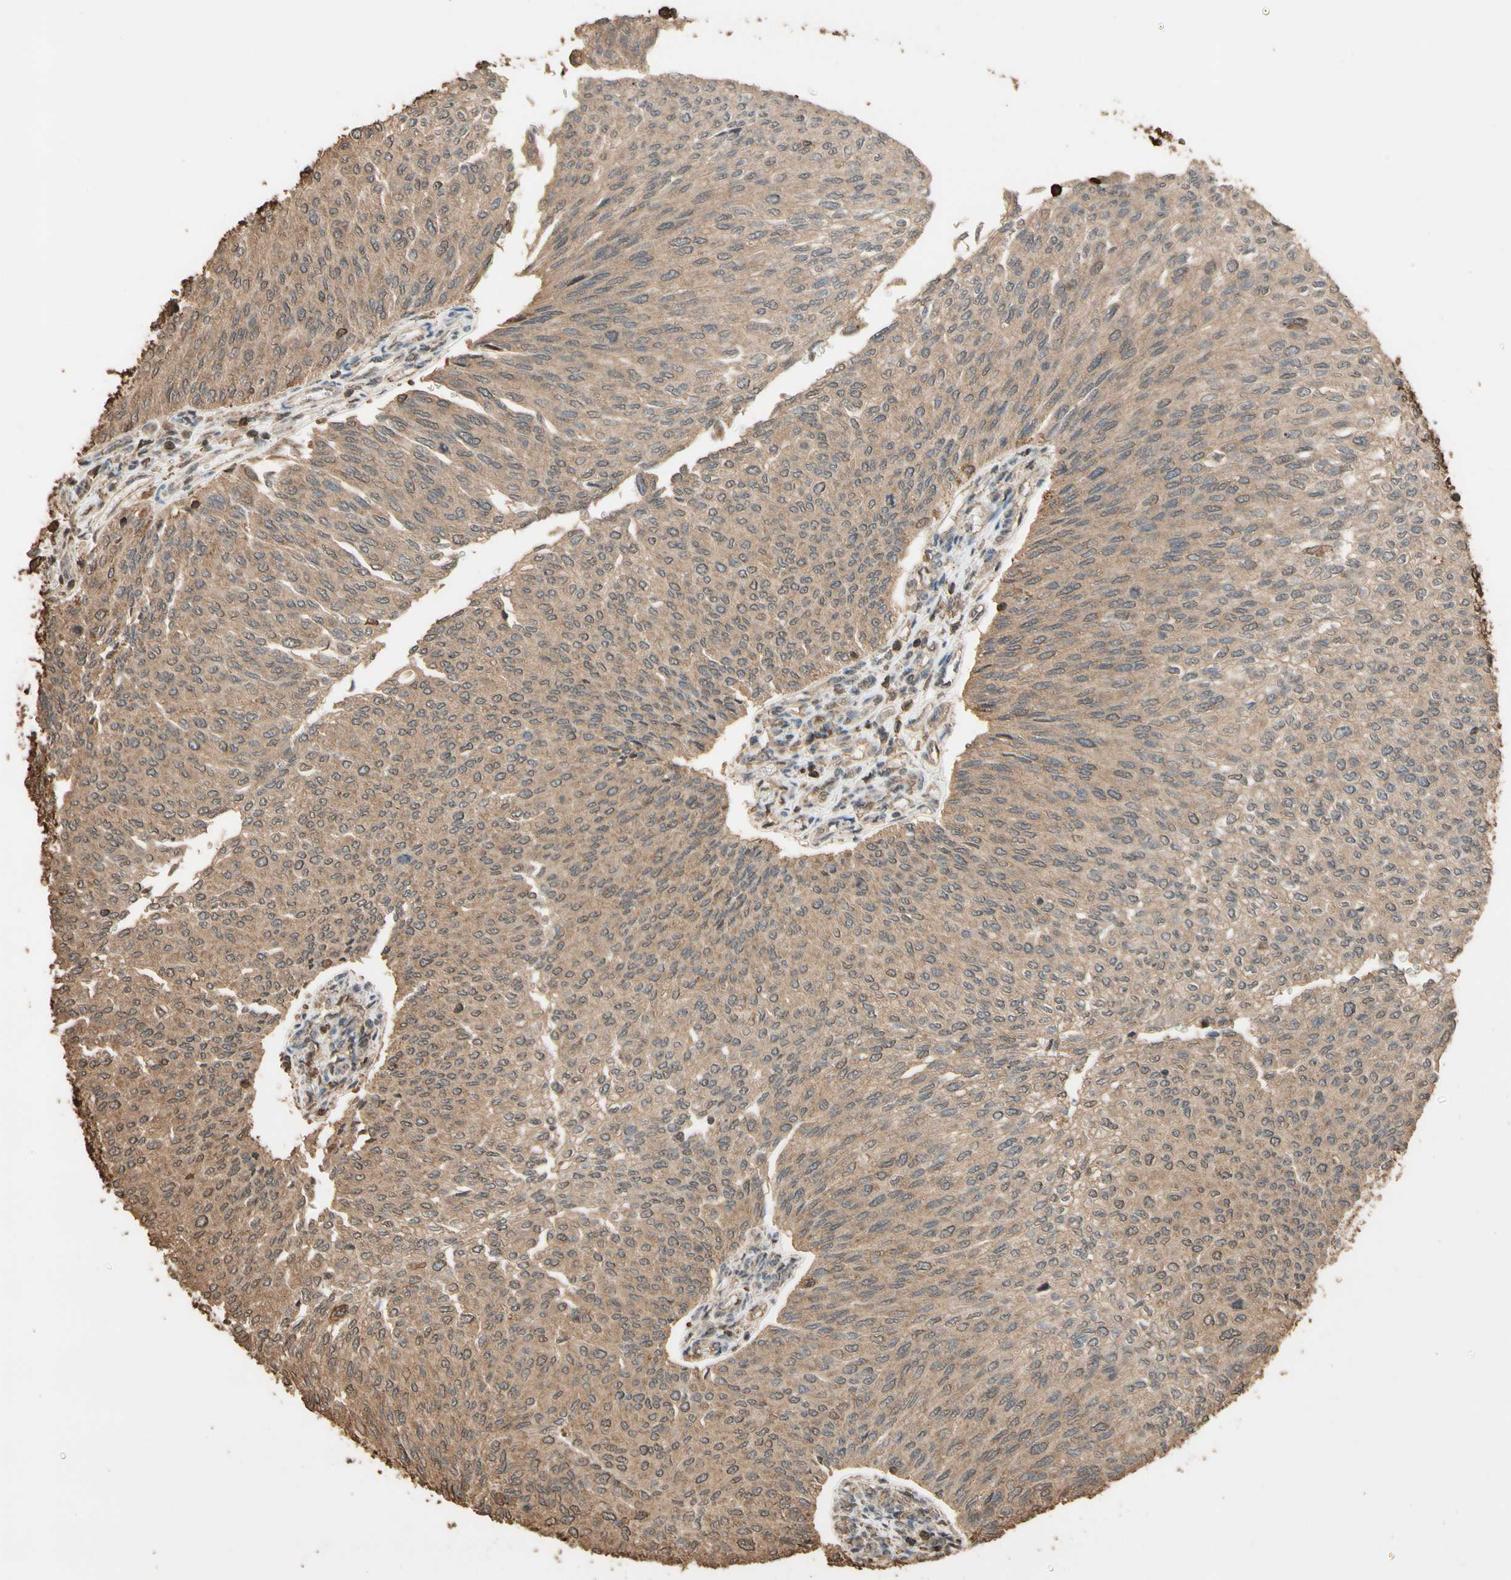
{"staining": {"intensity": "weak", "quantity": ">75%", "location": "cytoplasmic/membranous"}, "tissue": "urothelial cancer", "cell_type": "Tumor cells", "image_type": "cancer", "snomed": [{"axis": "morphology", "description": "Urothelial carcinoma, Low grade"}, {"axis": "topography", "description": "Urinary bladder"}], "caption": "DAB (3,3'-diaminobenzidine) immunohistochemical staining of human urothelial cancer displays weak cytoplasmic/membranous protein expression in approximately >75% of tumor cells.", "gene": "TNFSF13B", "patient": {"sex": "female", "age": 79}}